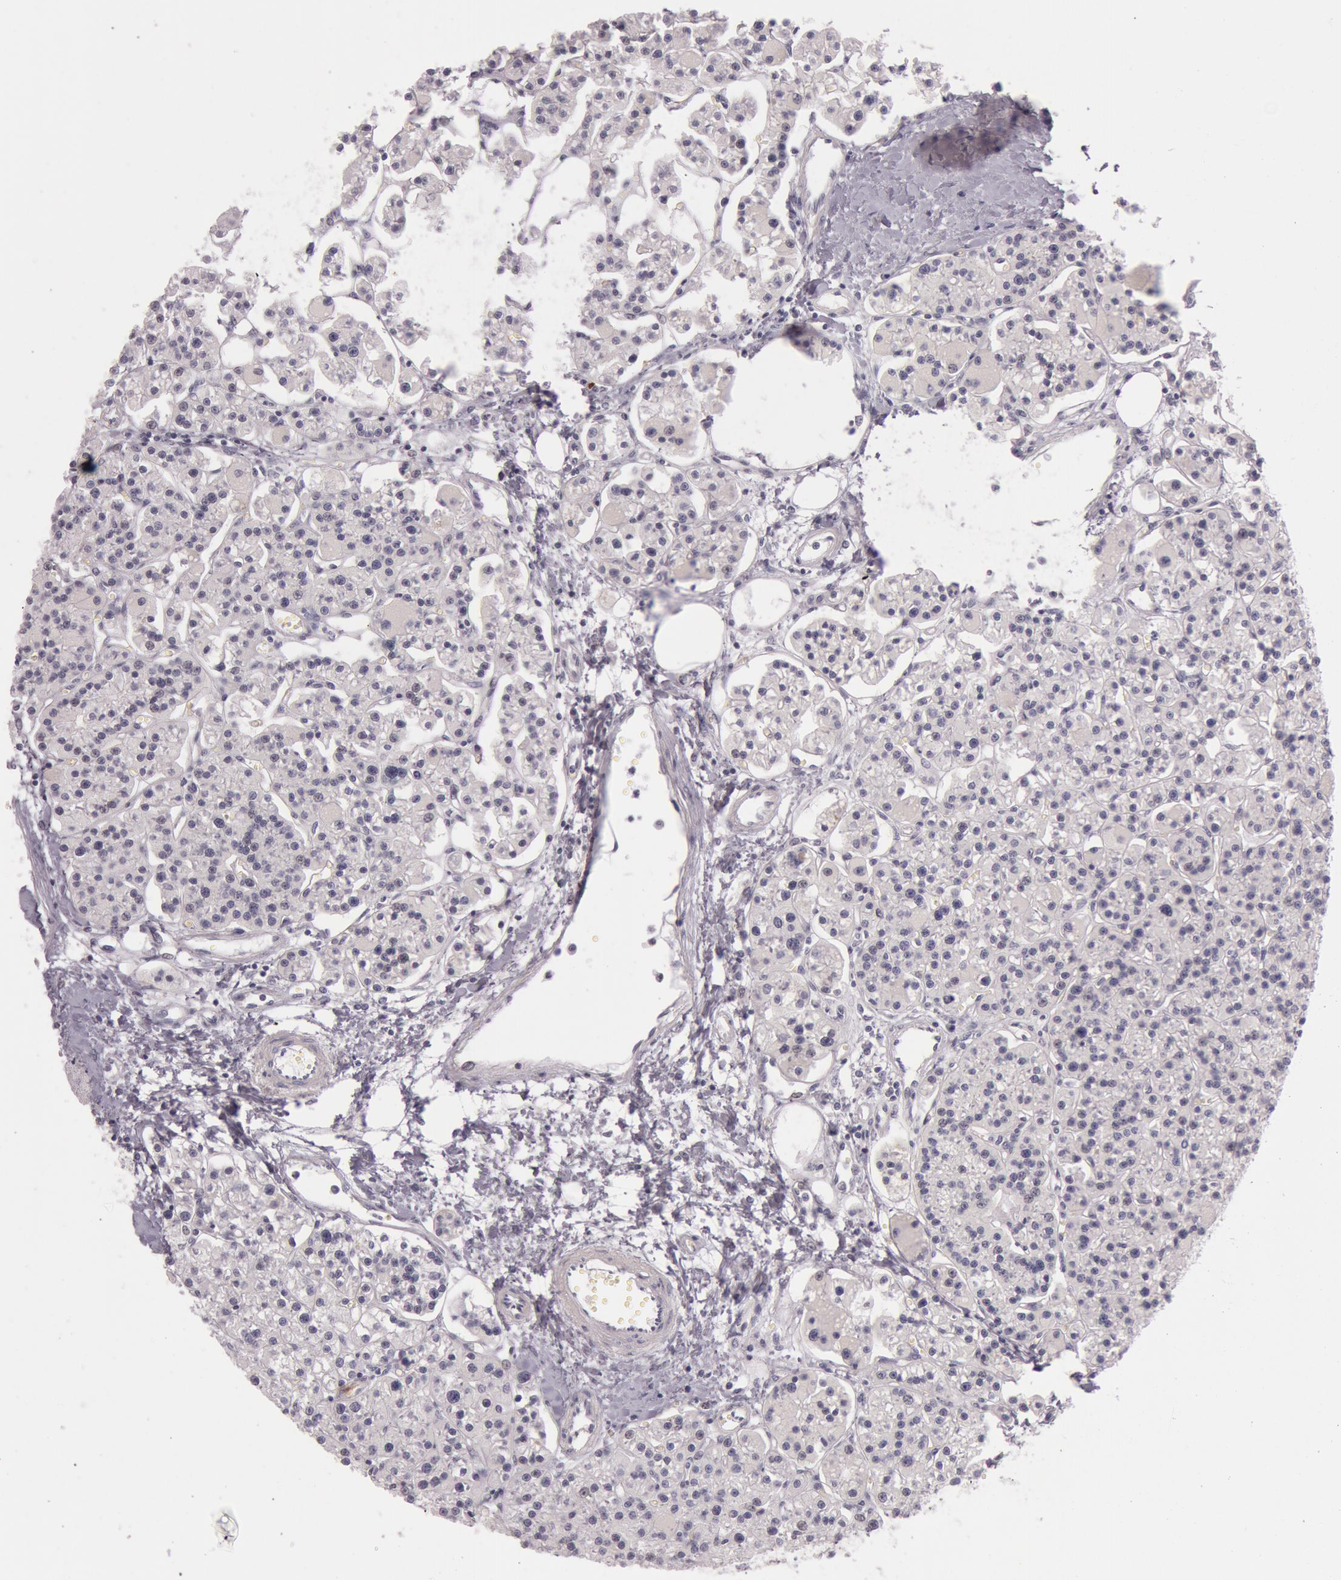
{"staining": {"intensity": "negative", "quantity": "none", "location": "none"}, "tissue": "parathyroid gland", "cell_type": "Glandular cells", "image_type": "normal", "snomed": [{"axis": "morphology", "description": "Normal tissue, NOS"}, {"axis": "topography", "description": "Parathyroid gland"}], "caption": "Parathyroid gland stained for a protein using immunohistochemistry (IHC) demonstrates no expression glandular cells.", "gene": "RBMY1A1", "patient": {"sex": "female", "age": 58}}